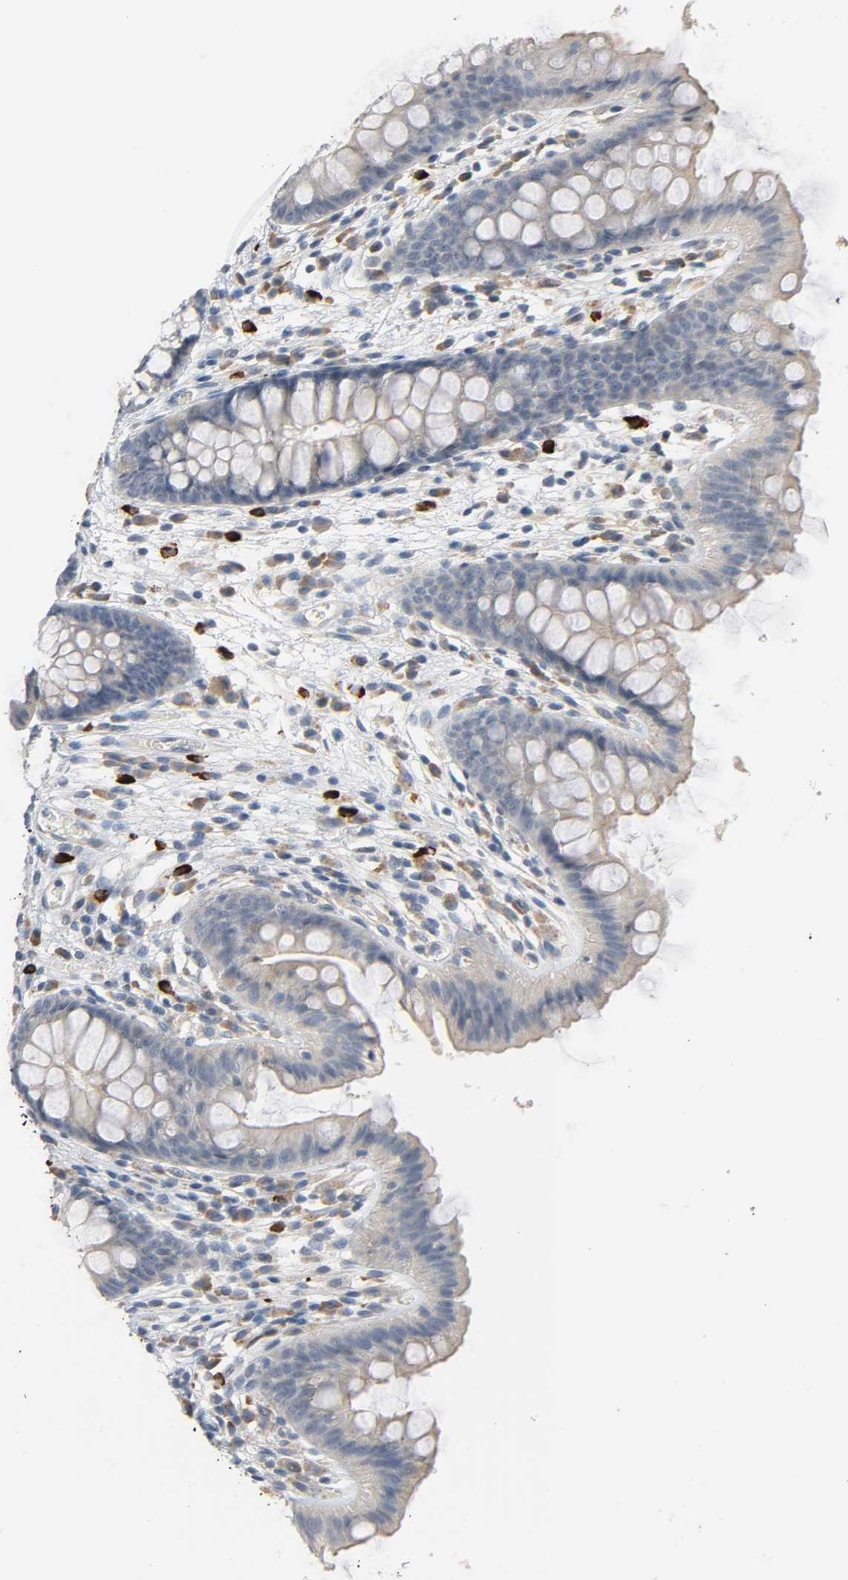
{"staining": {"intensity": "negative", "quantity": "none", "location": "none"}, "tissue": "colon", "cell_type": "Endothelial cells", "image_type": "normal", "snomed": [{"axis": "morphology", "description": "Normal tissue, NOS"}, {"axis": "topography", "description": "Smooth muscle"}, {"axis": "topography", "description": "Colon"}], "caption": "DAB (3,3'-diaminobenzidine) immunohistochemical staining of unremarkable human colon shows no significant staining in endothelial cells. Nuclei are stained in blue.", "gene": "LIMCH1", "patient": {"sex": "male", "age": 67}}